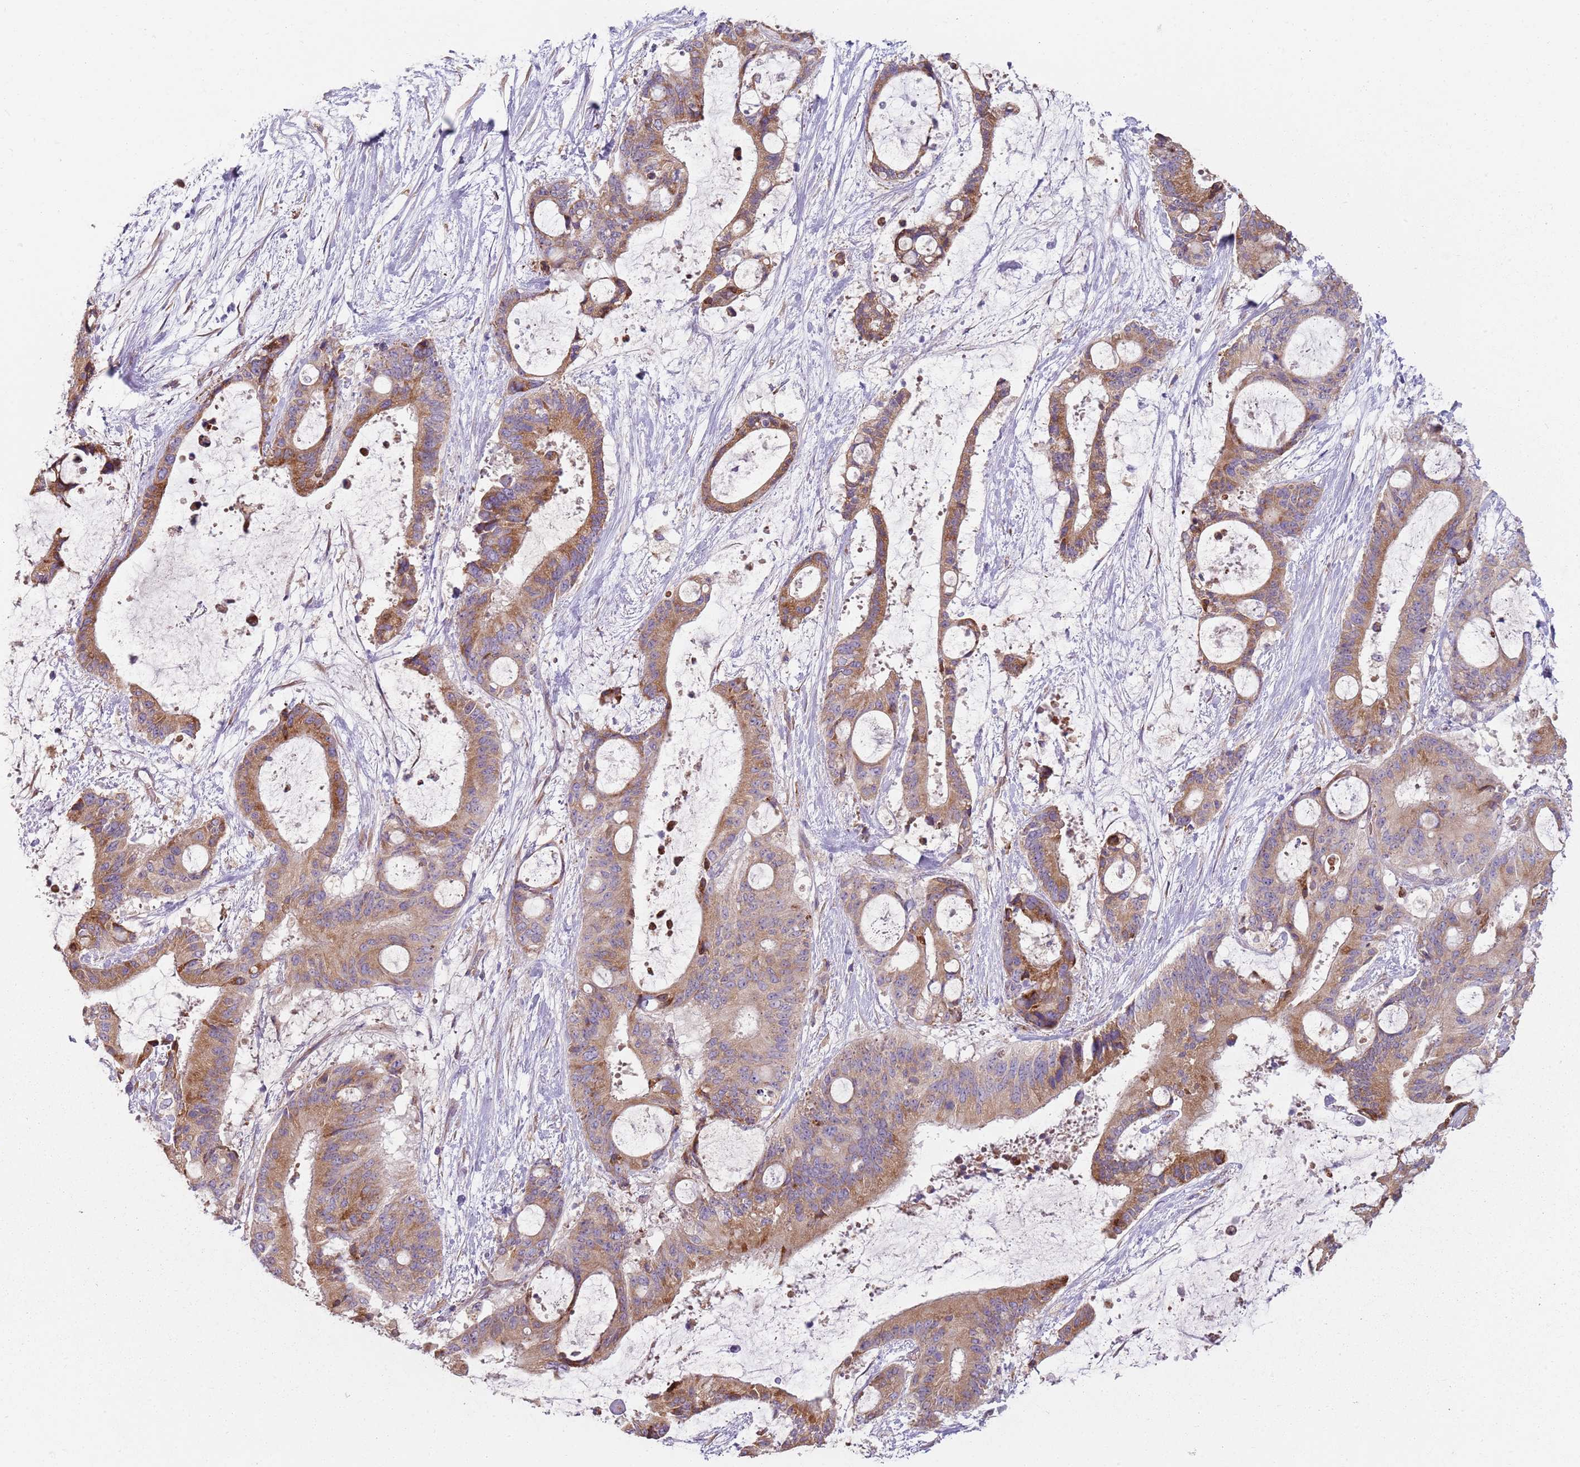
{"staining": {"intensity": "moderate", "quantity": ">75%", "location": "cytoplasmic/membranous"}, "tissue": "liver cancer", "cell_type": "Tumor cells", "image_type": "cancer", "snomed": [{"axis": "morphology", "description": "Normal tissue, NOS"}, {"axis": "morphology", "description": "Cholangiocarcinoma"}, {"axis": "topography", "description": "Liver"}, {"axis": "topography", "description": "Peripheral nerve tissue"}], "caption": "IHC image of neoplastic tissue: human liver cancer (cholangiocarcinoma) stained using immunohistochemistry exhibits medium levels of moderate protein expression localized specifically in the cytoplasmic/membranous of tumor cells, appearing as a cytoplasmic/membranous brown color.", "gene": "SPATA2", "patient": {"sex": "female", "age": 73}}